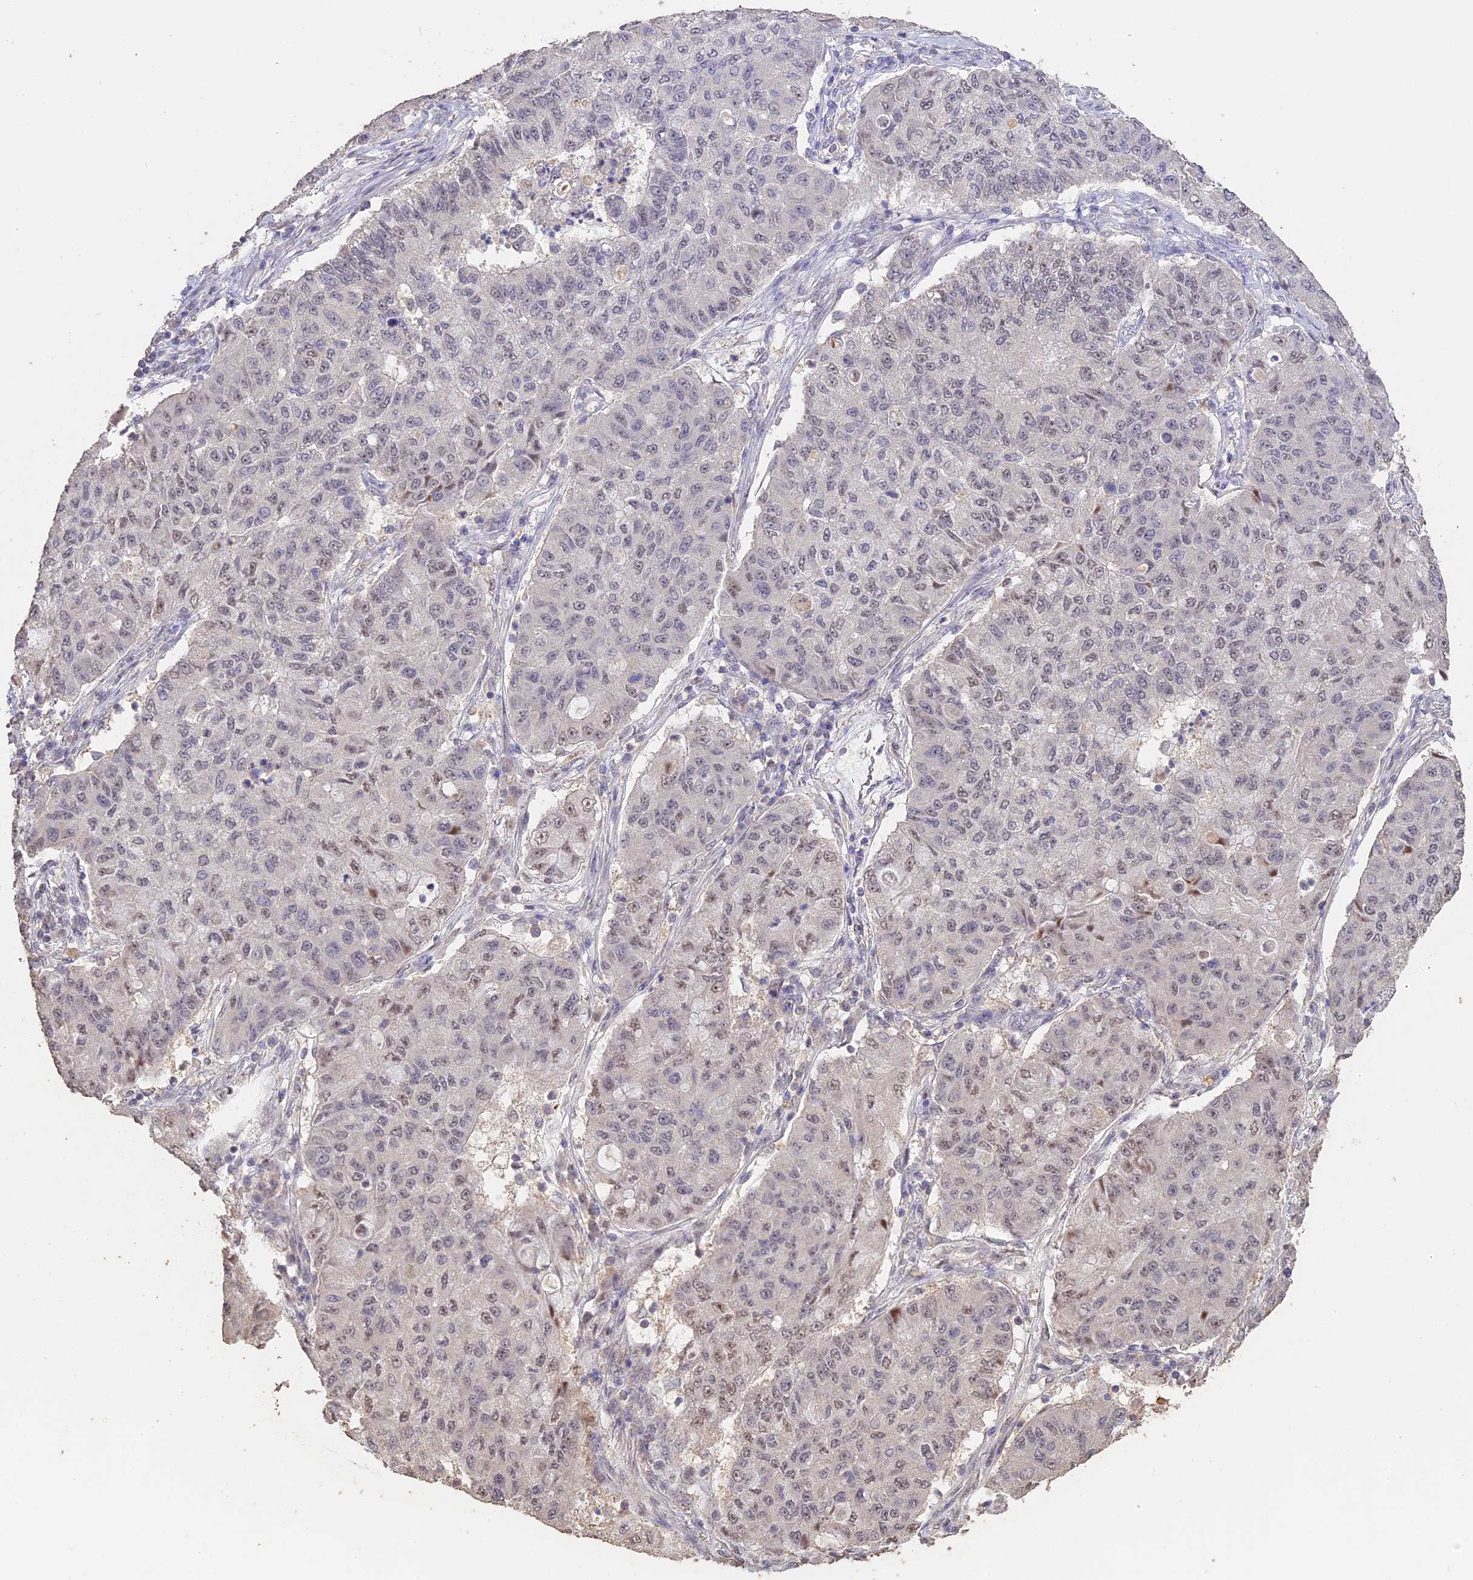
{"staining": {"intensity": "weak", "quantity": "25%-75%", "location": "nuclear"}, "tissue": "lung cancer", "cell_type": "Tumor cells", "image_type": "cancer", "snomed": [{"axis": "morphology", "description": "Squamous cell carcinoma, NOS"}, {"axis": "topography", "description": "Lung"}], "caption": "This micrograph exhibits IHC staining of lung cancer, with low weak nuclear expression in approximately 25%-75% of tumor cells.", "gene": "PSMC6", "patient": {"sex": "male", "age": 74}}